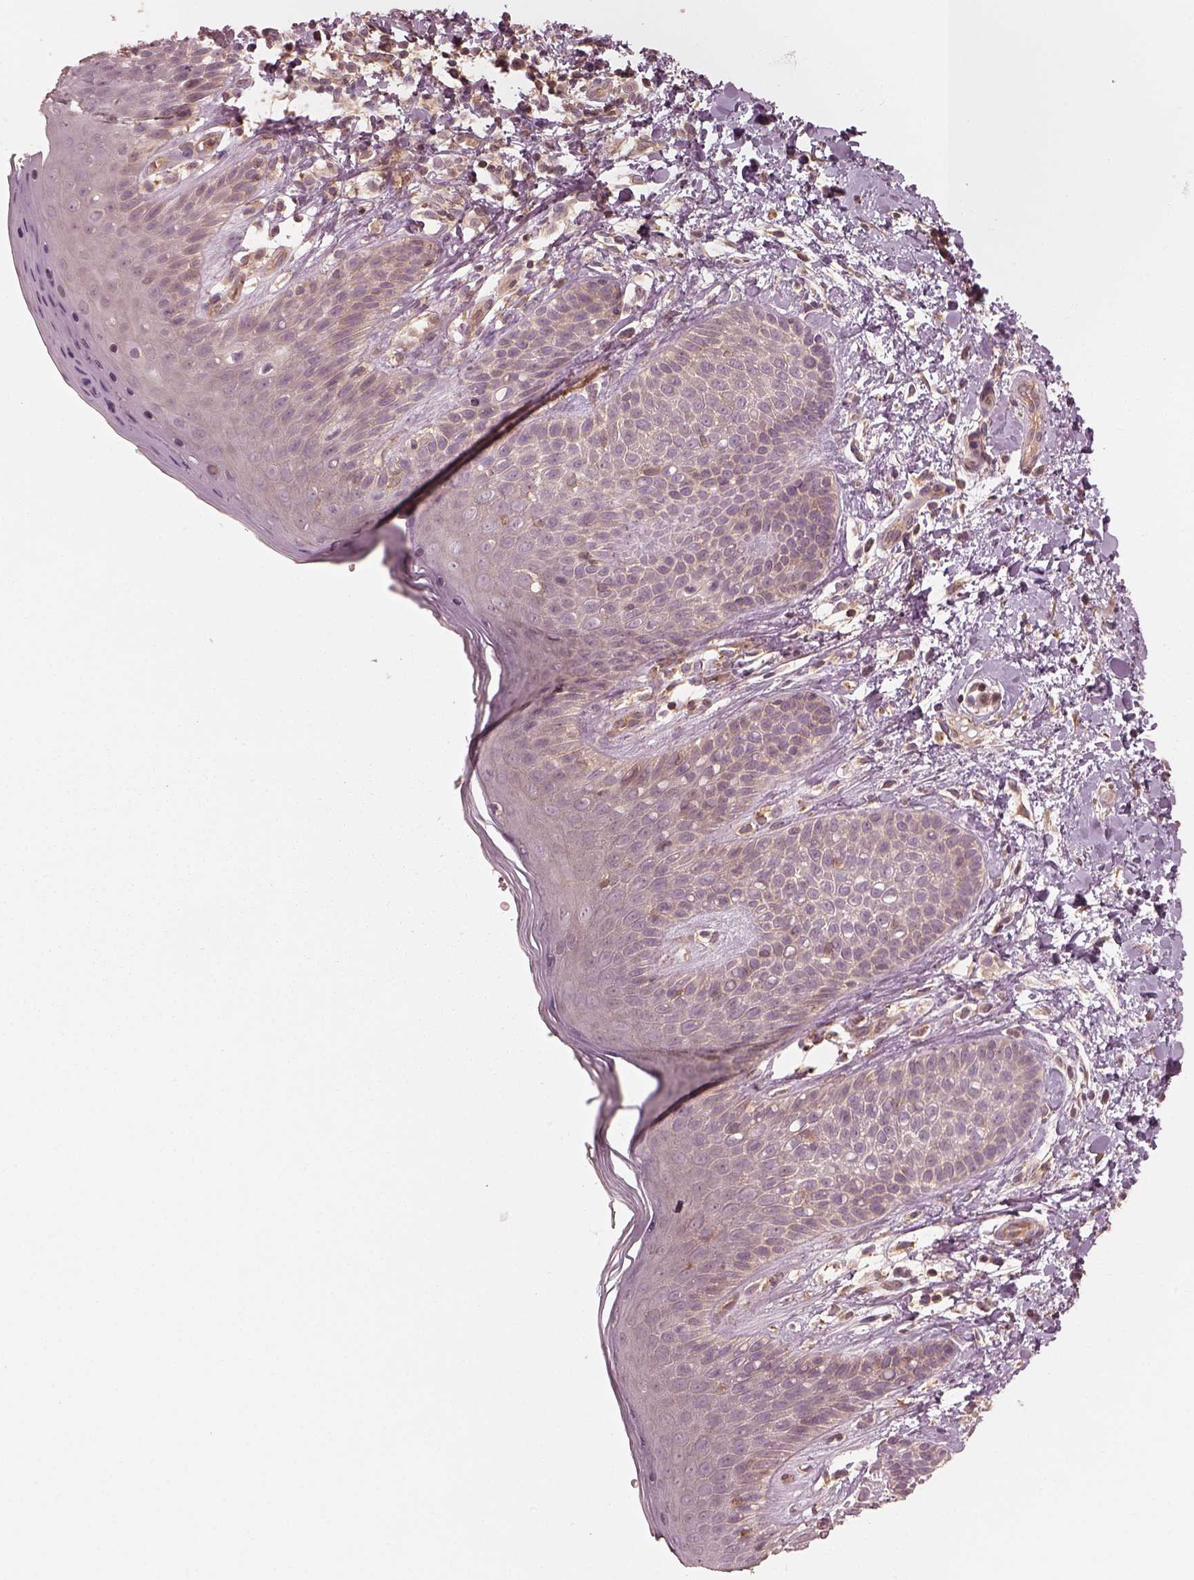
{"staining": {"intensity": "negative", "quantity": "none", "location": "none"}, "tissue": "skin", "cell_type": "Epidermal cells", "image_type": "normal", "snomed": [{"axis": "morphology", "description": "Normal tissue, NOS"}, {"axis": "topography", "description": "Anal"}], "caption": "DAB immunohistochemical staining of normal skin demonstrates no significant staining in epidermal cells.", "gene": "FAM107B", "patient": {"sex": "male", "age": 36}}